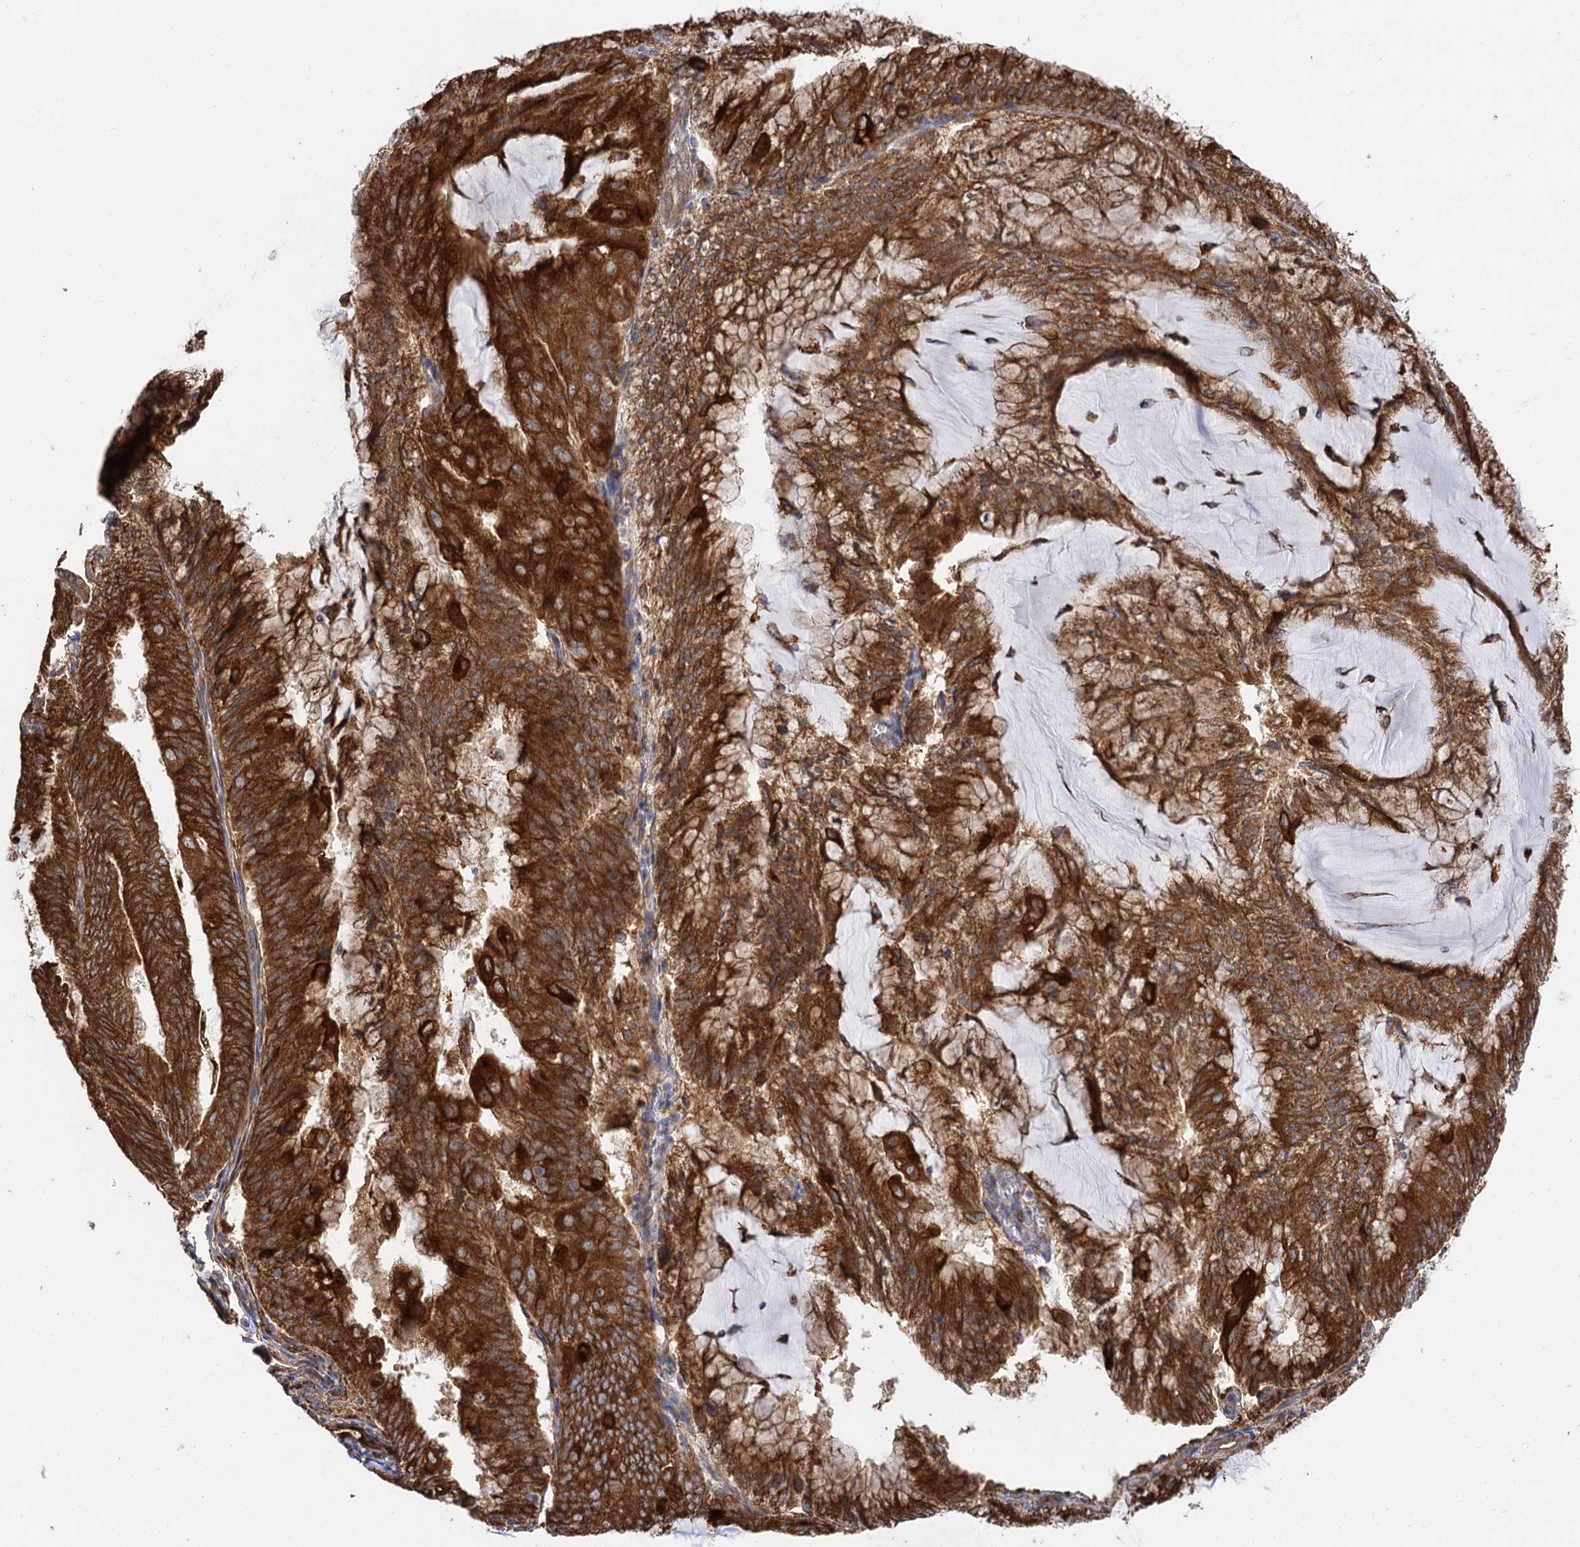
{"staining": {"intensity": "strong", "quantity": ">75%", "location": "cytoplasmic/membranous"}, "tissue": "endometrial cancer", "cell_type": "Tumor cells", "image_type": "cancer", "snomed": [{"axis": "morphology", "description": "Adenocarcinoma, NOS"}, {"axis": "topography", "description": "Endometrium"}], "caption": "Endometrial adenocarcinoma was stained to show a protein in brown. There is high levels of strong cytoplasmic/membranous positivity in approximately >75% of tumor cells. (DAB IHC, brown staining for protein, blue staining for nuclei).", "gene": "PPIP5K2", "patient": {"sex": "female", "age": 81}}